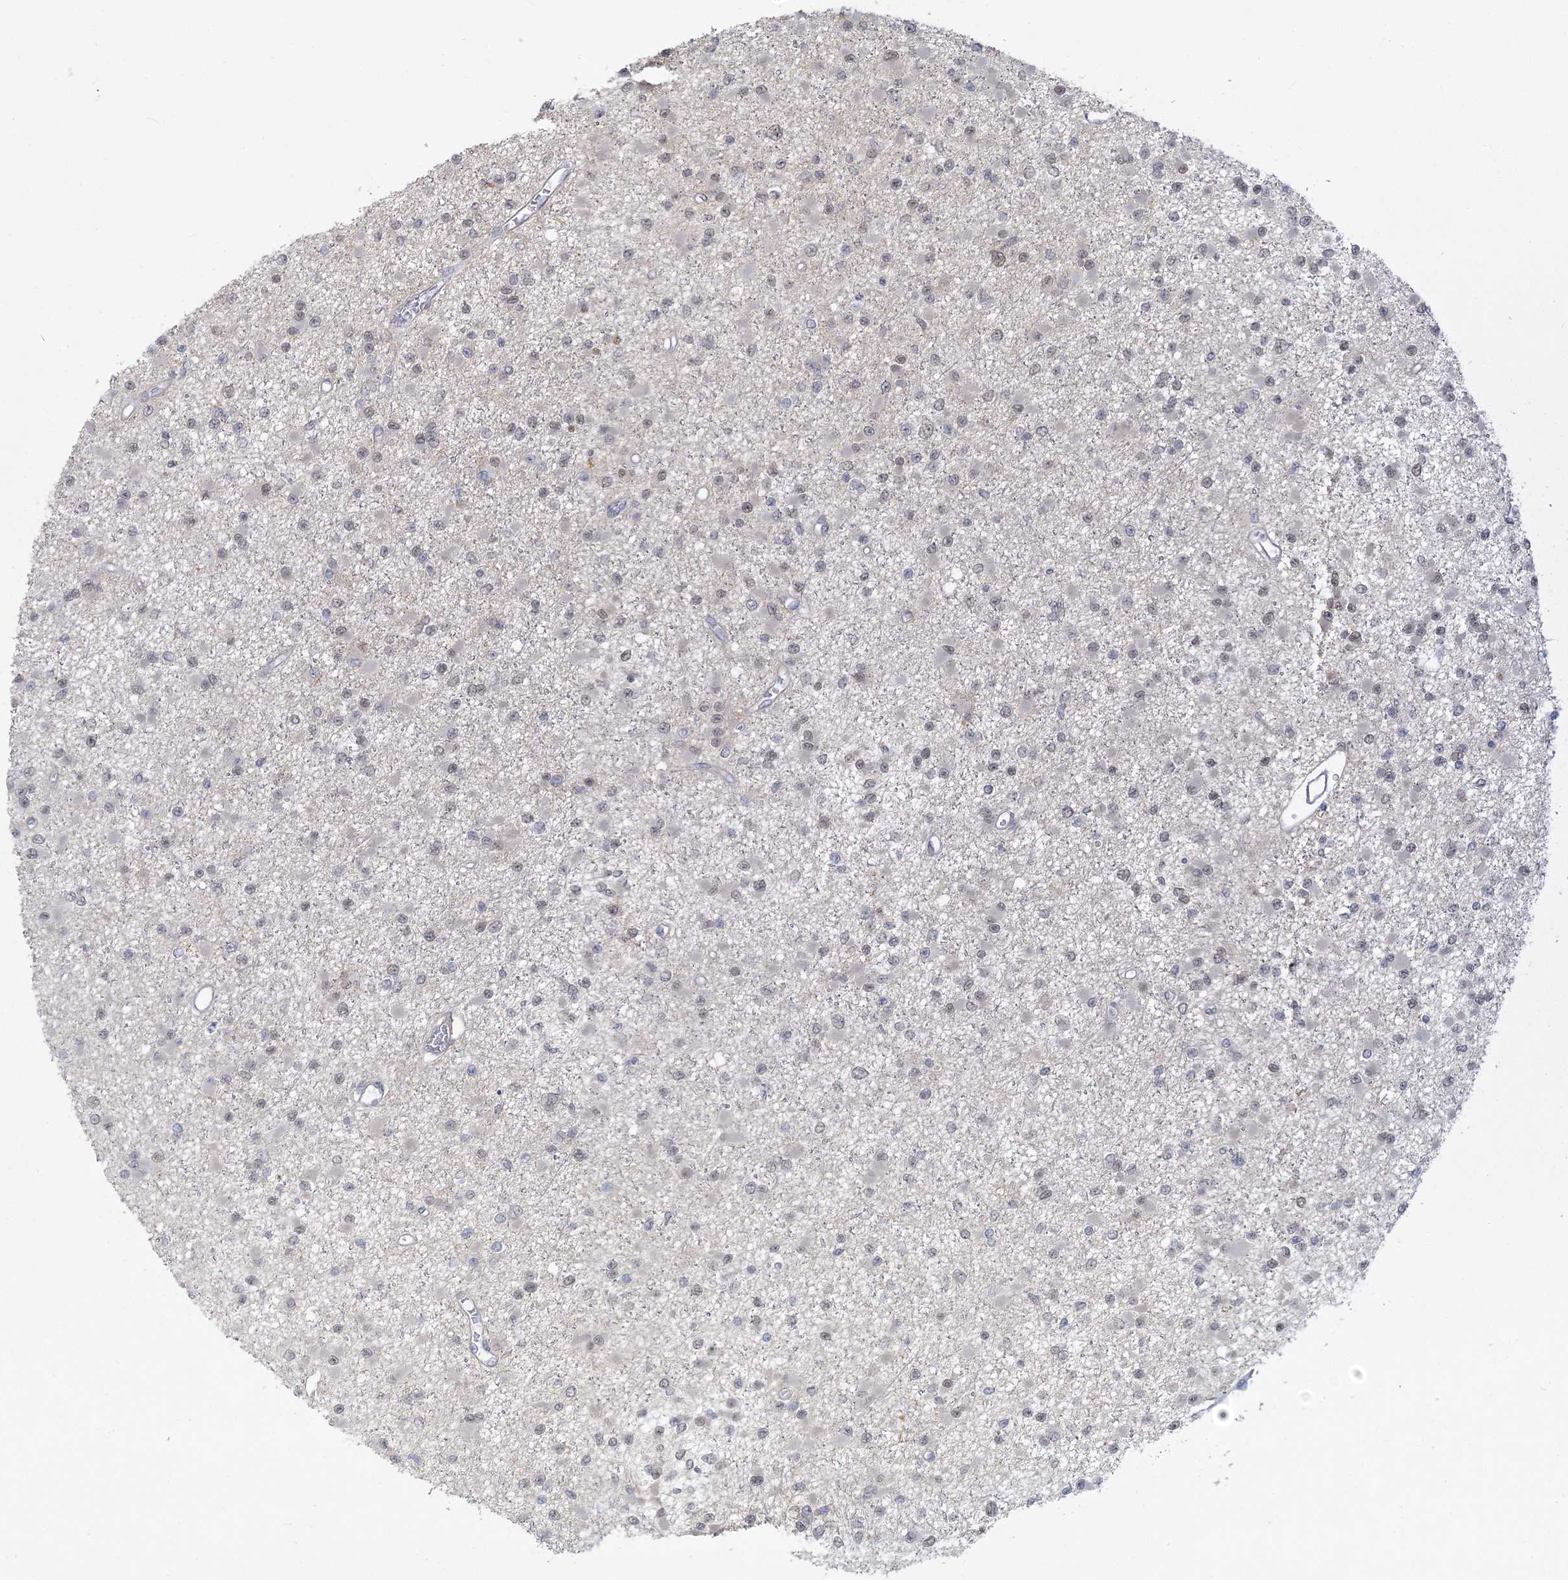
{"staining": {"intensity": "weak", "quantity": "<25%", "location": "nuclear"}, "tissue": "glioma", "cell_type": "Tumor cells", "image_type": "cancer", "snomed": [{"axis": "morphology", "description": "Glioma, malignant, Low grade"}, {"axis": "topography", "description": "Brain"}], "caption": "Tumor cells show no significant protein staining in low-grade glioma (malignant).", "gene": "ANKS1A", "patient": {"sex": "female", "age": 22}}